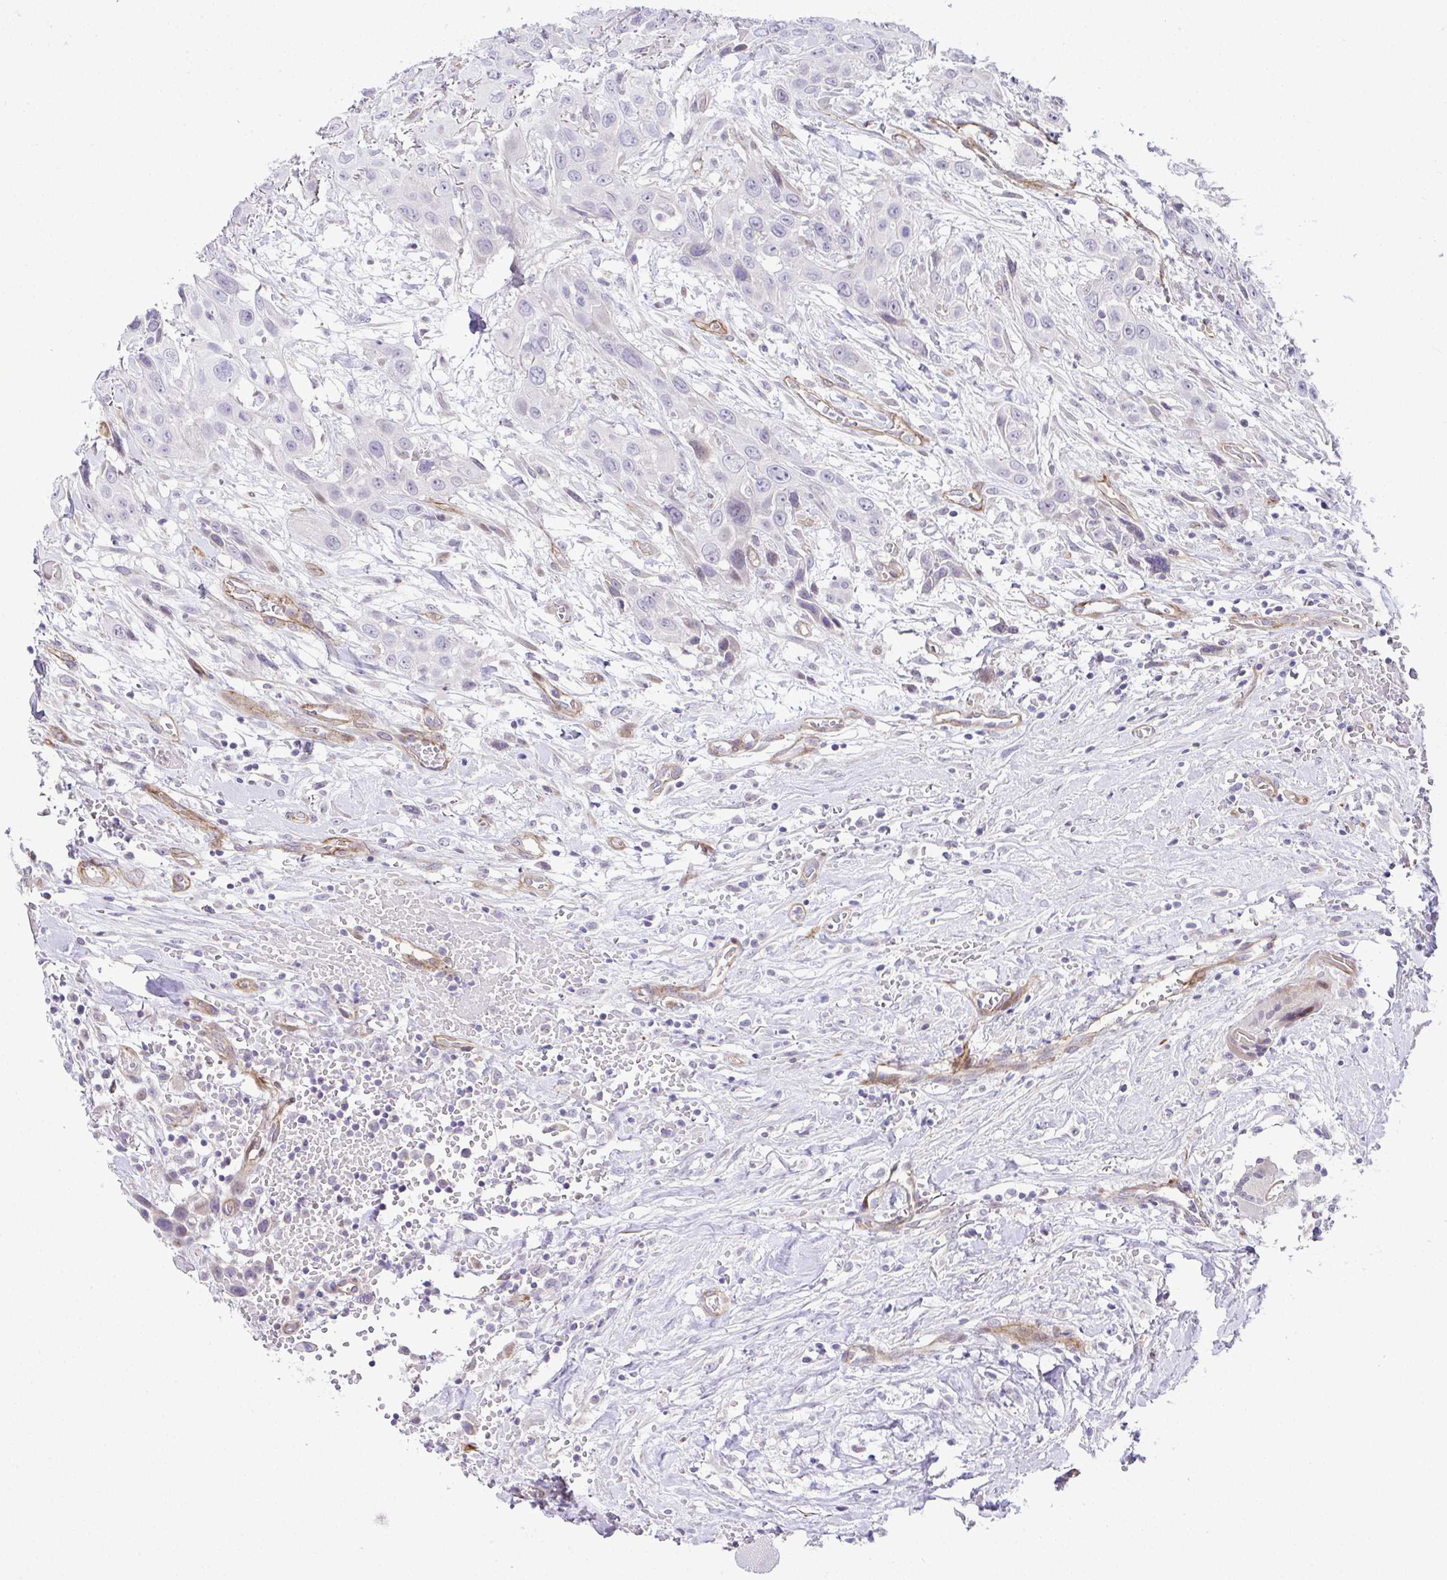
{"staining": {"intensity": "negative", "quantity": "none", "location": "none"}, "tissue": "head and neck cancer", "cell_type": "Tumor cells", "image_type": "cancer", "snomed": [{"axis": "morphology", "description": "Squamous cell carcinoma, NOS"}, {"axis": "topography", "description": "Head-Neck"}], "caption": "This is an IHC image of squamous cell carcinoma (head and neck). There is no positivity in tumor cells.", "gene": "FBXO34", "patient": {"sex": "male", "age": 81}}